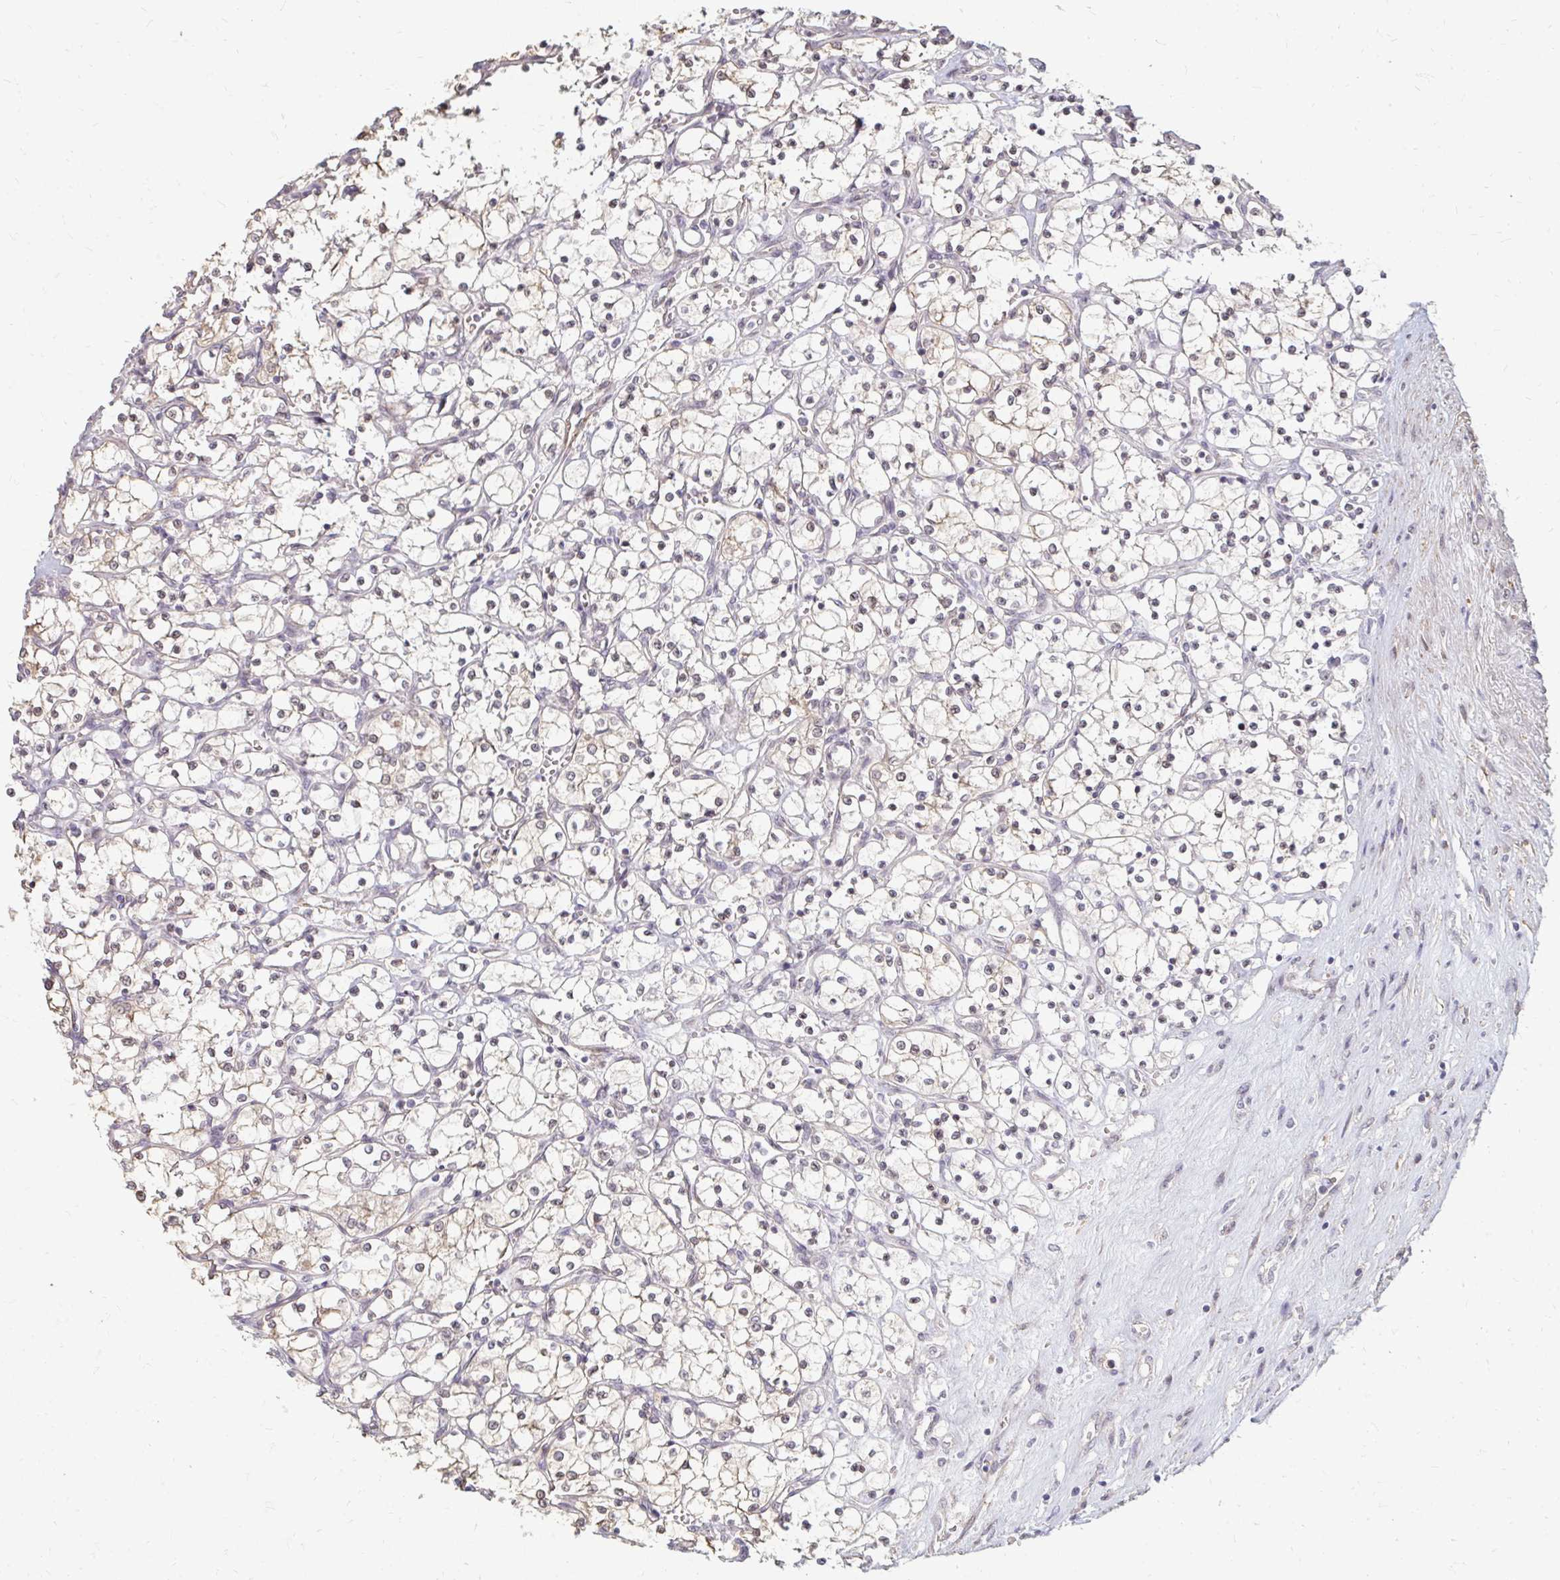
{"staining": {"intensity": "weak", "quantity": "<25%", "location": "cytoplasmic/membranous"}, "tissue": "renal cancer", "cell_type": "Tumor cells", "image_type": "cancer", "snomed": [{"axis": "morphology", "description": "Adenocarcinoma, NOS"}, {"axis": "topography", "description": "Kidney"}], "caption": "Immunohistochemistry micrograph of neoplastic tissue: renal adenocarcinoma stained with DAB displays no significant protein staining in tumor cells.", "gene": "GPC5", "patient": {"sex": "female", "age": 69}}